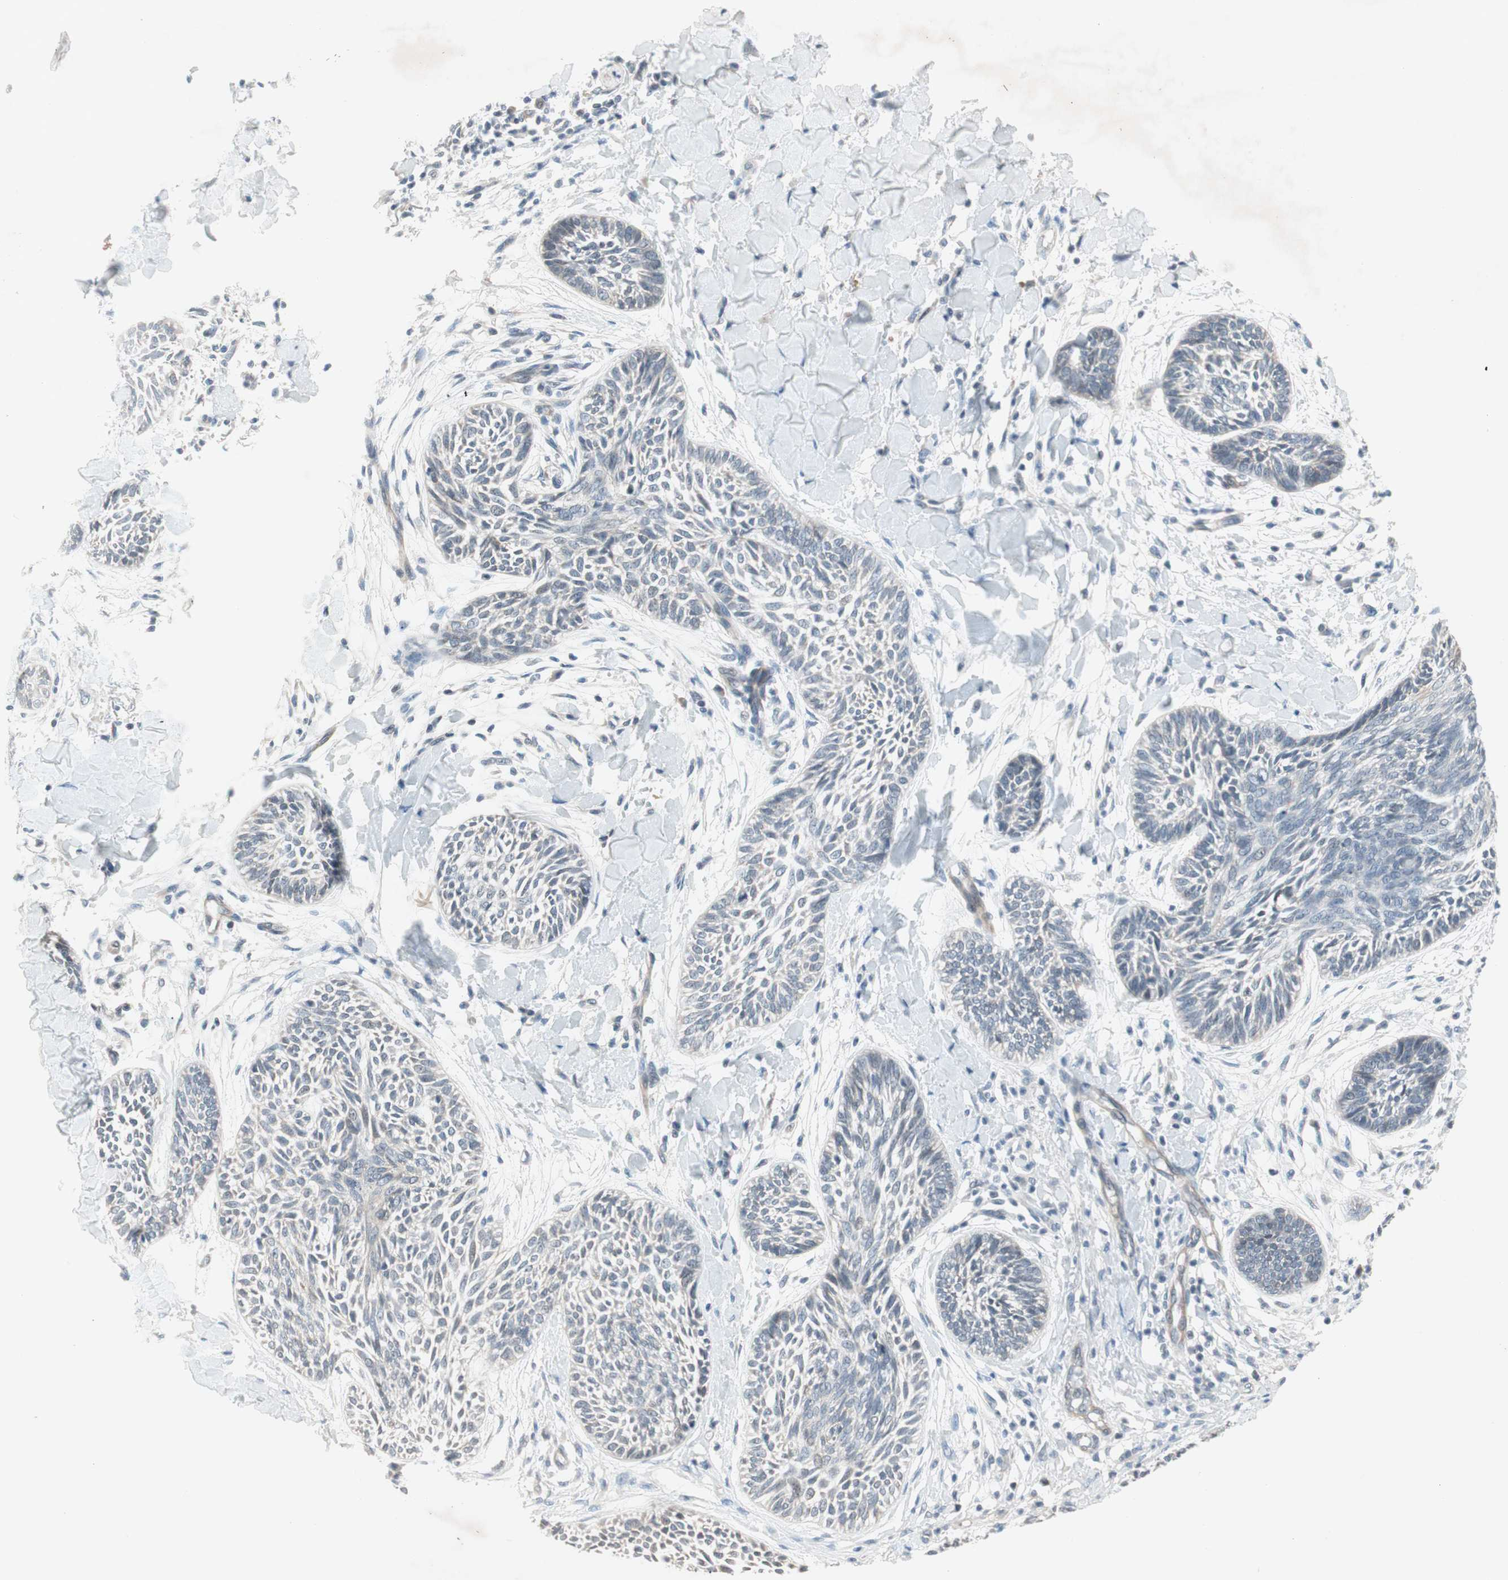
{"staining": {"intensity": "negative", "quantity": "none", "location": "none"}, "tissue": "skin cancer", "cell_type": "Tumor cells", "image_type": "cancer", "snomed": [{"axis": "morphology", "description": "Papilloma, NOS"}, {"axis": "morphology", "description": "Basal cell carcinoma"}, {"axis": "topography", "description": "Skin"}], "caption": "Immunohistochemistry (IHC) of human skin cancer displays no expression in tumor cells. (DAB (3,3'-diaminobenzidine) immunohistochemistry visualized using brightfield microscopy, high magnification).", "gene": "ITGB4", "patient": {"sex": "male", "age": 87}}